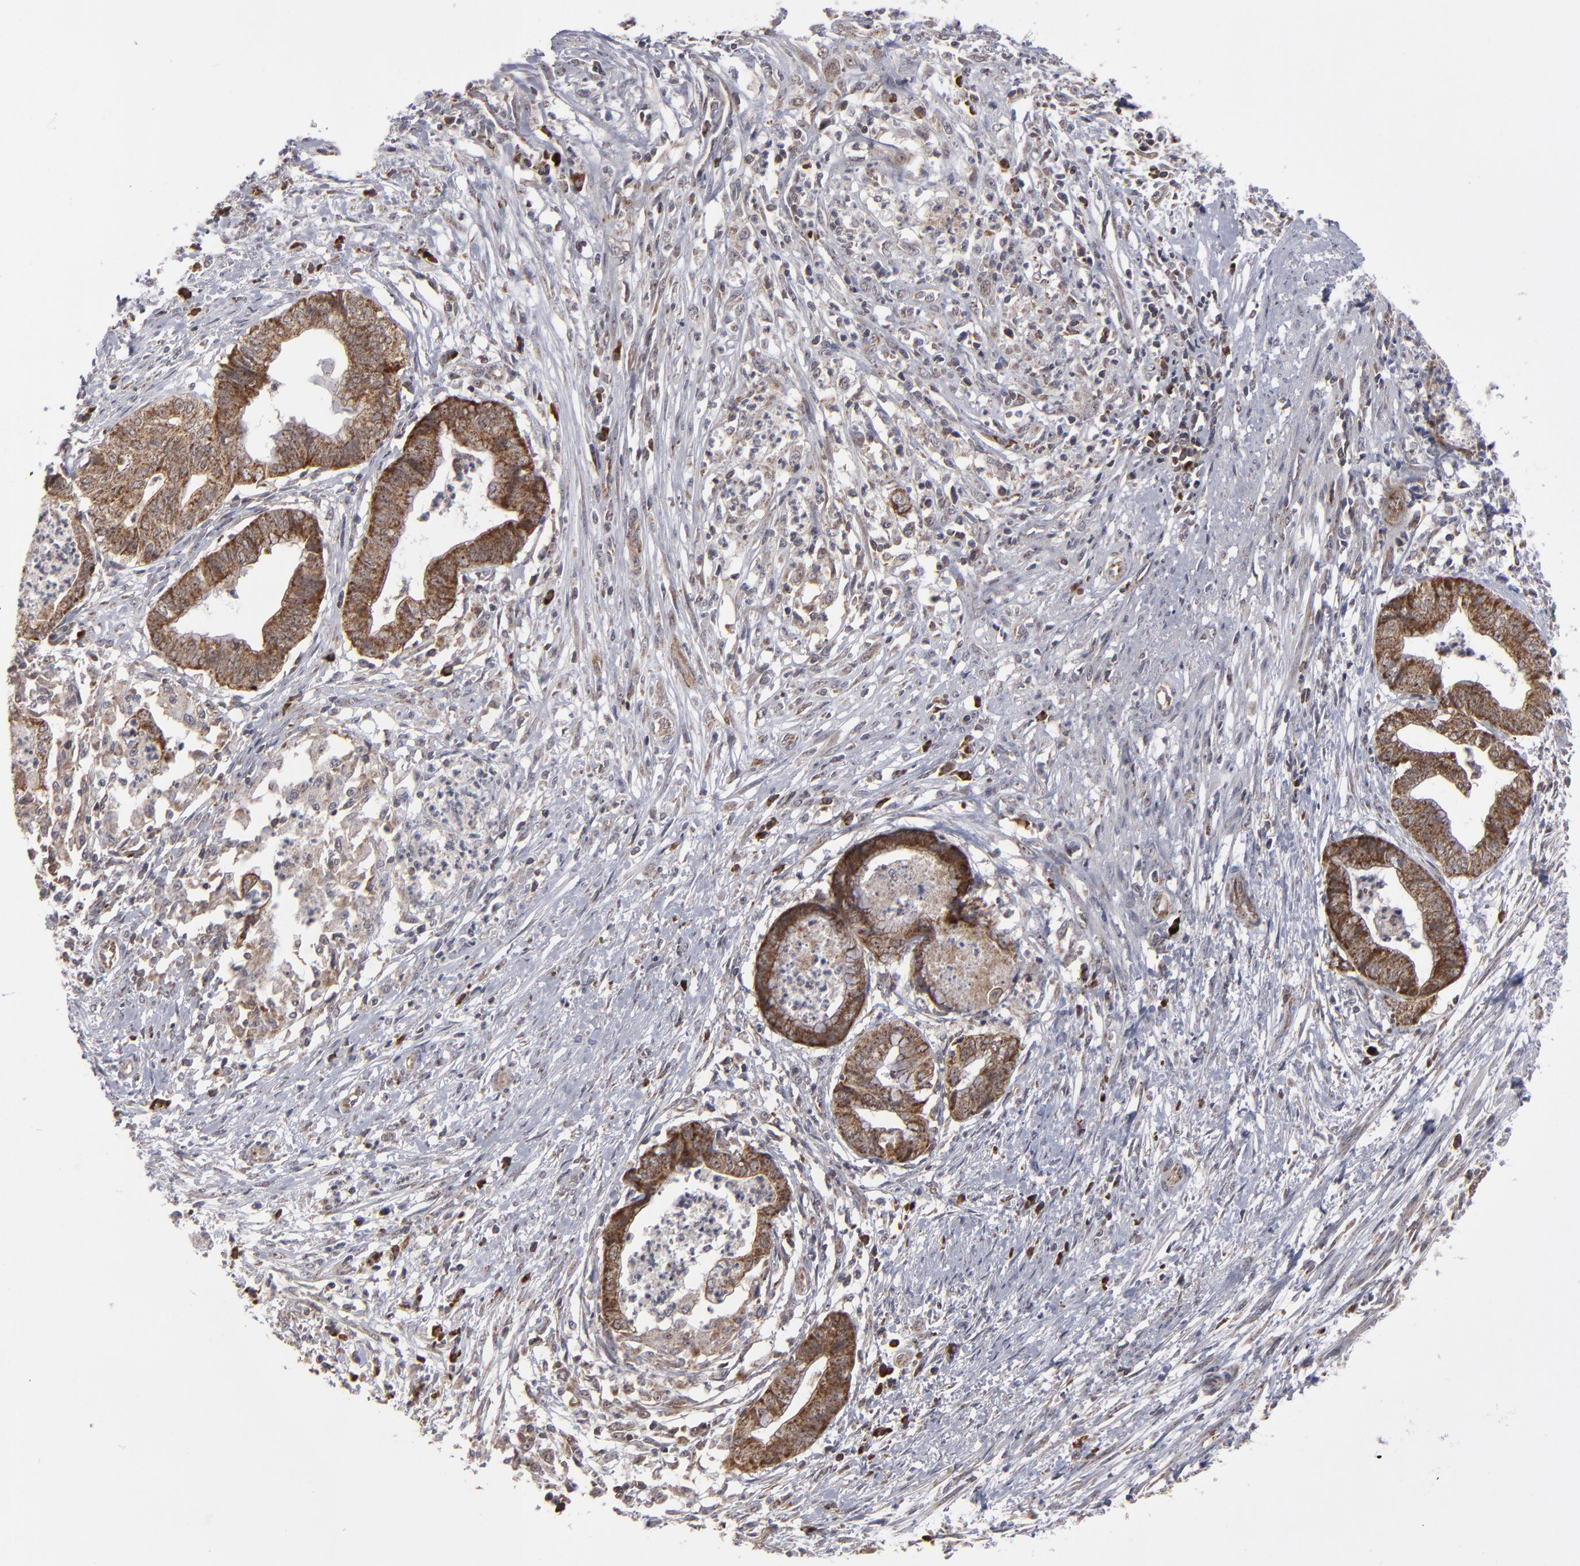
{"staining": {"intensity": "strong", "quantity": "25%-75%", "location": "cytoplasmic/membranous"}, "tissue": "endometrial cancer", "cell_type": "Tumor cells", "image_type": "cancer", "snomed": [{"axis": "morphology", "description": "Necrosis, NOS"}, {"axis": "morphology", "description": "Adenocarcinoma, NOS"}, {"axis": "topography", "description": "Endometrium"}], "caption": "Adenocarcinoma (endometrial) stained for a protein demonstrates strong cytoplasmic/membranous positivity in tumor cells. (DAB IHC, brown staining for protein, blue staining for nuclei).", "gene": "GLCCI1", "patient": {"sex": "female", "age": 79}}